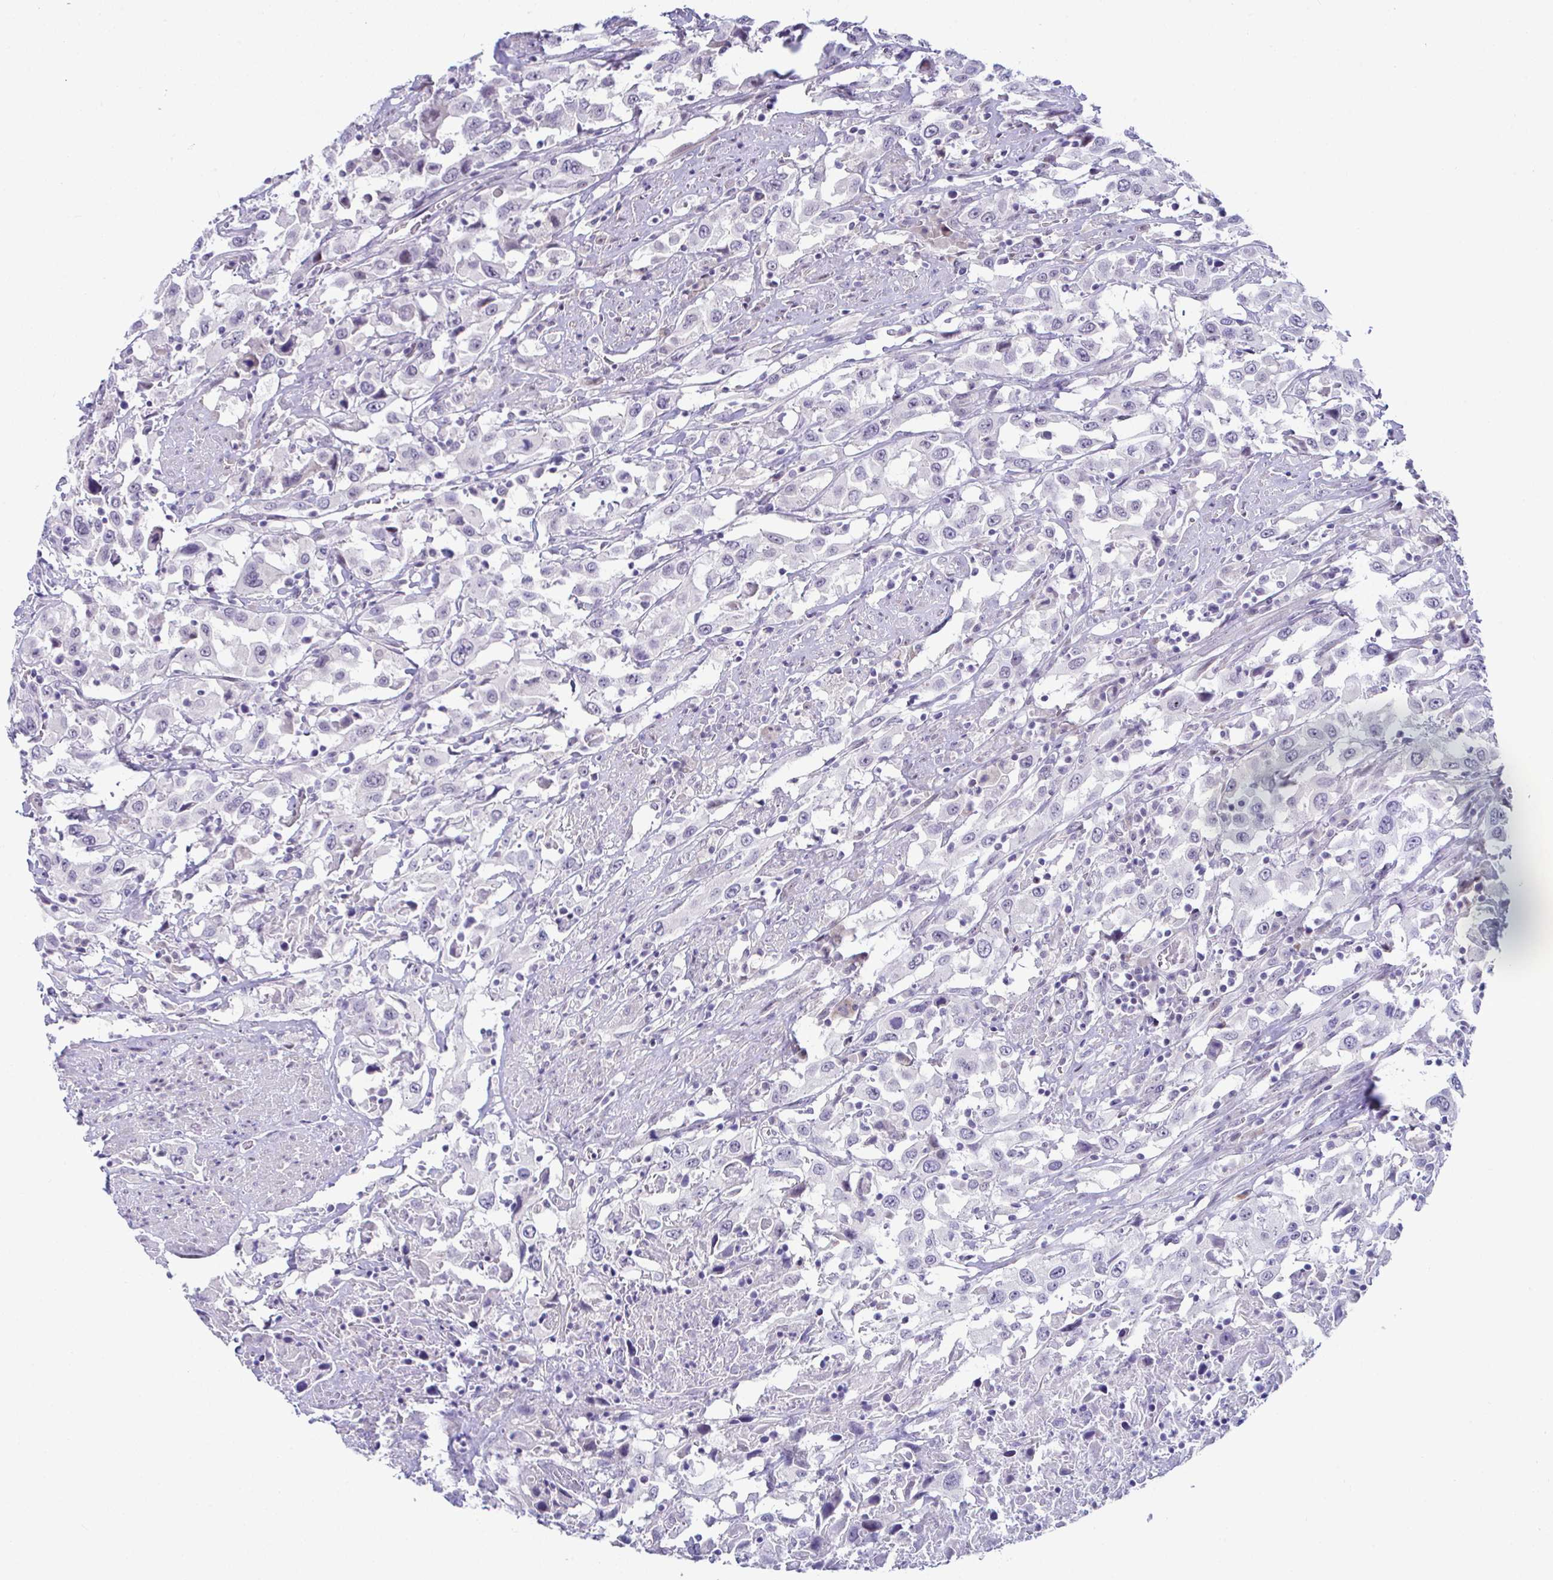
{"staining": {"intensity": "negative", "quantity": "none", "location": "none"}, "tissue": "urothelial cancer", "cell_type": "Tumor cells", "image_type": "cancer", "snomed": [{"axis": "morphology", "description": "Urothelial carcinoma, High grade"}, {"axis": "topography", "description": "Urinary bladder"}], "caption": "DAB (3,3'-diaminobenzidine) immunohistochemical staining of urothelial cancer displays no significant expression in tumor cells.", "gene": "USP35", "patient": {"sex": "male", "age": 61}}